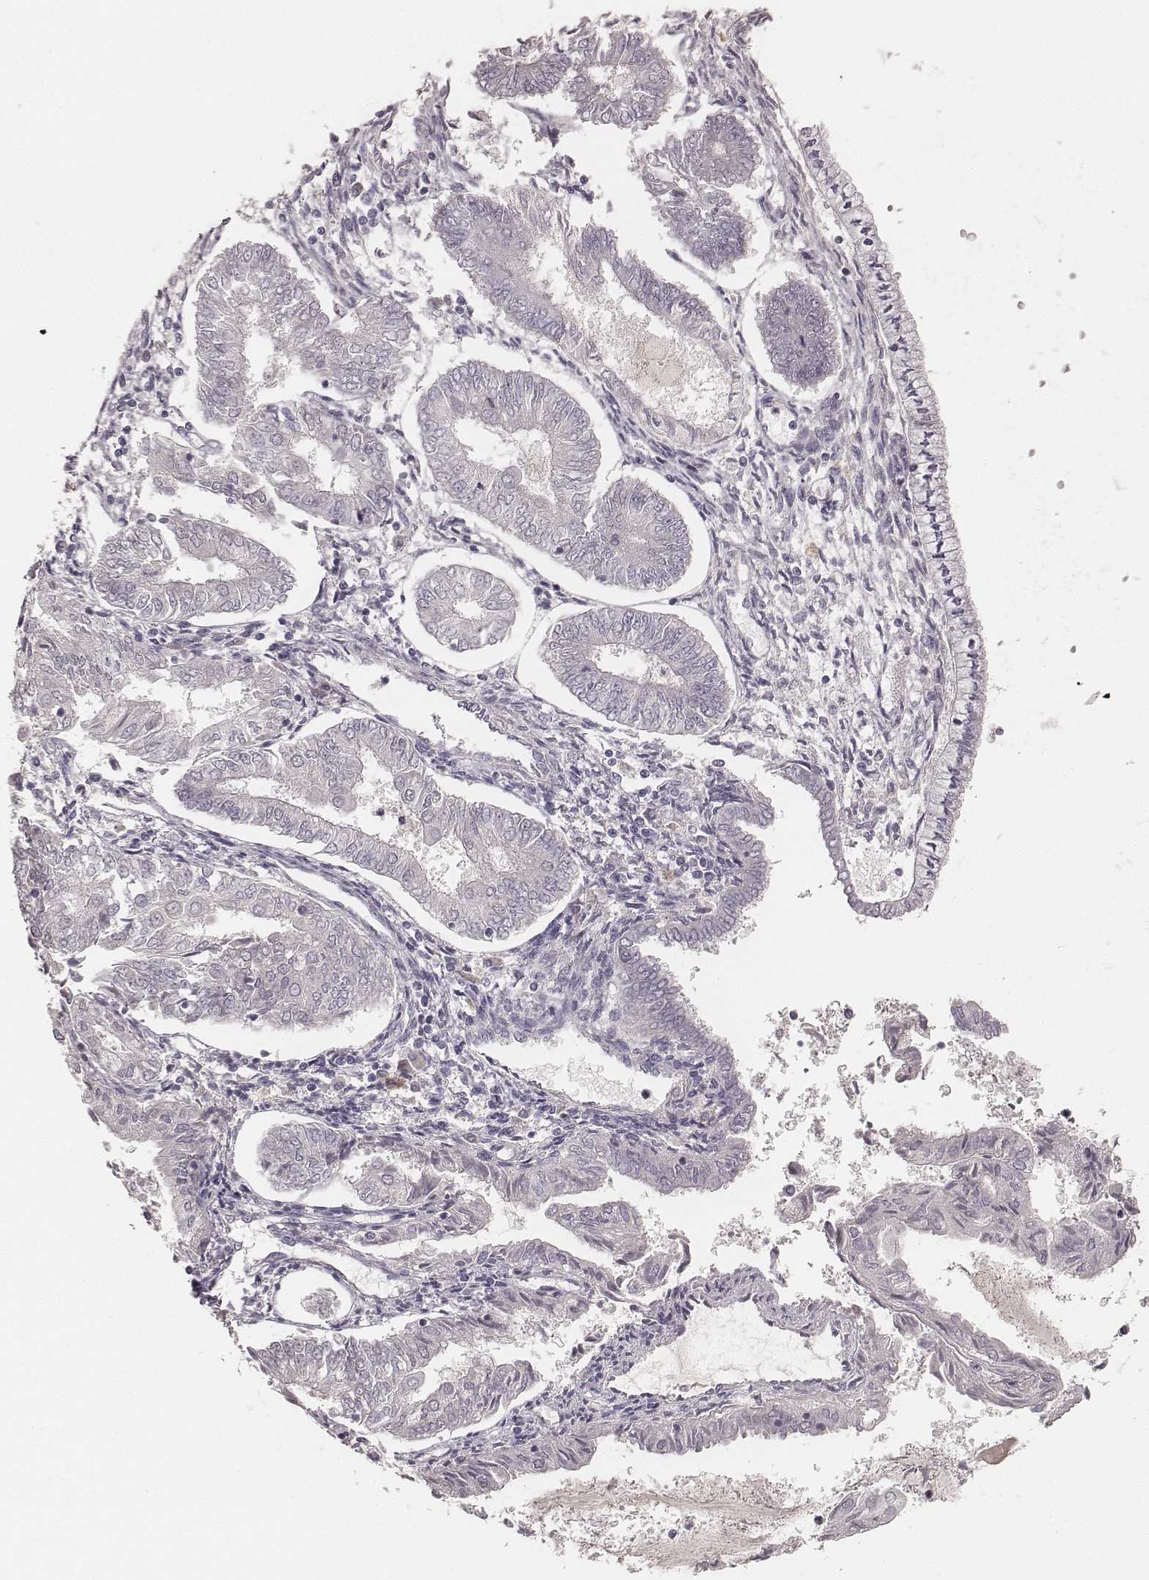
{"staining": {"intensity": "negative", "quantity": "none", "location": "none"}, "tissue": "endometrial cancer", "cell_type": "Tumor cells", "image_type": "cancer", "snomed": [{"axis": "morphology", "description": "Adenocarcinoma, NOS"}, {"axis": "topography", "description": "Endometrium"}], "caption": "This is a image of immunohistochemistry staining of endometrial cancer (adenocarcinoma), which shows no positivity in tumor cells. (DAB IHC with hematoxylin counter stain).", "gene": "LY6K", "patient": {"sex": "female", "age": 68}}